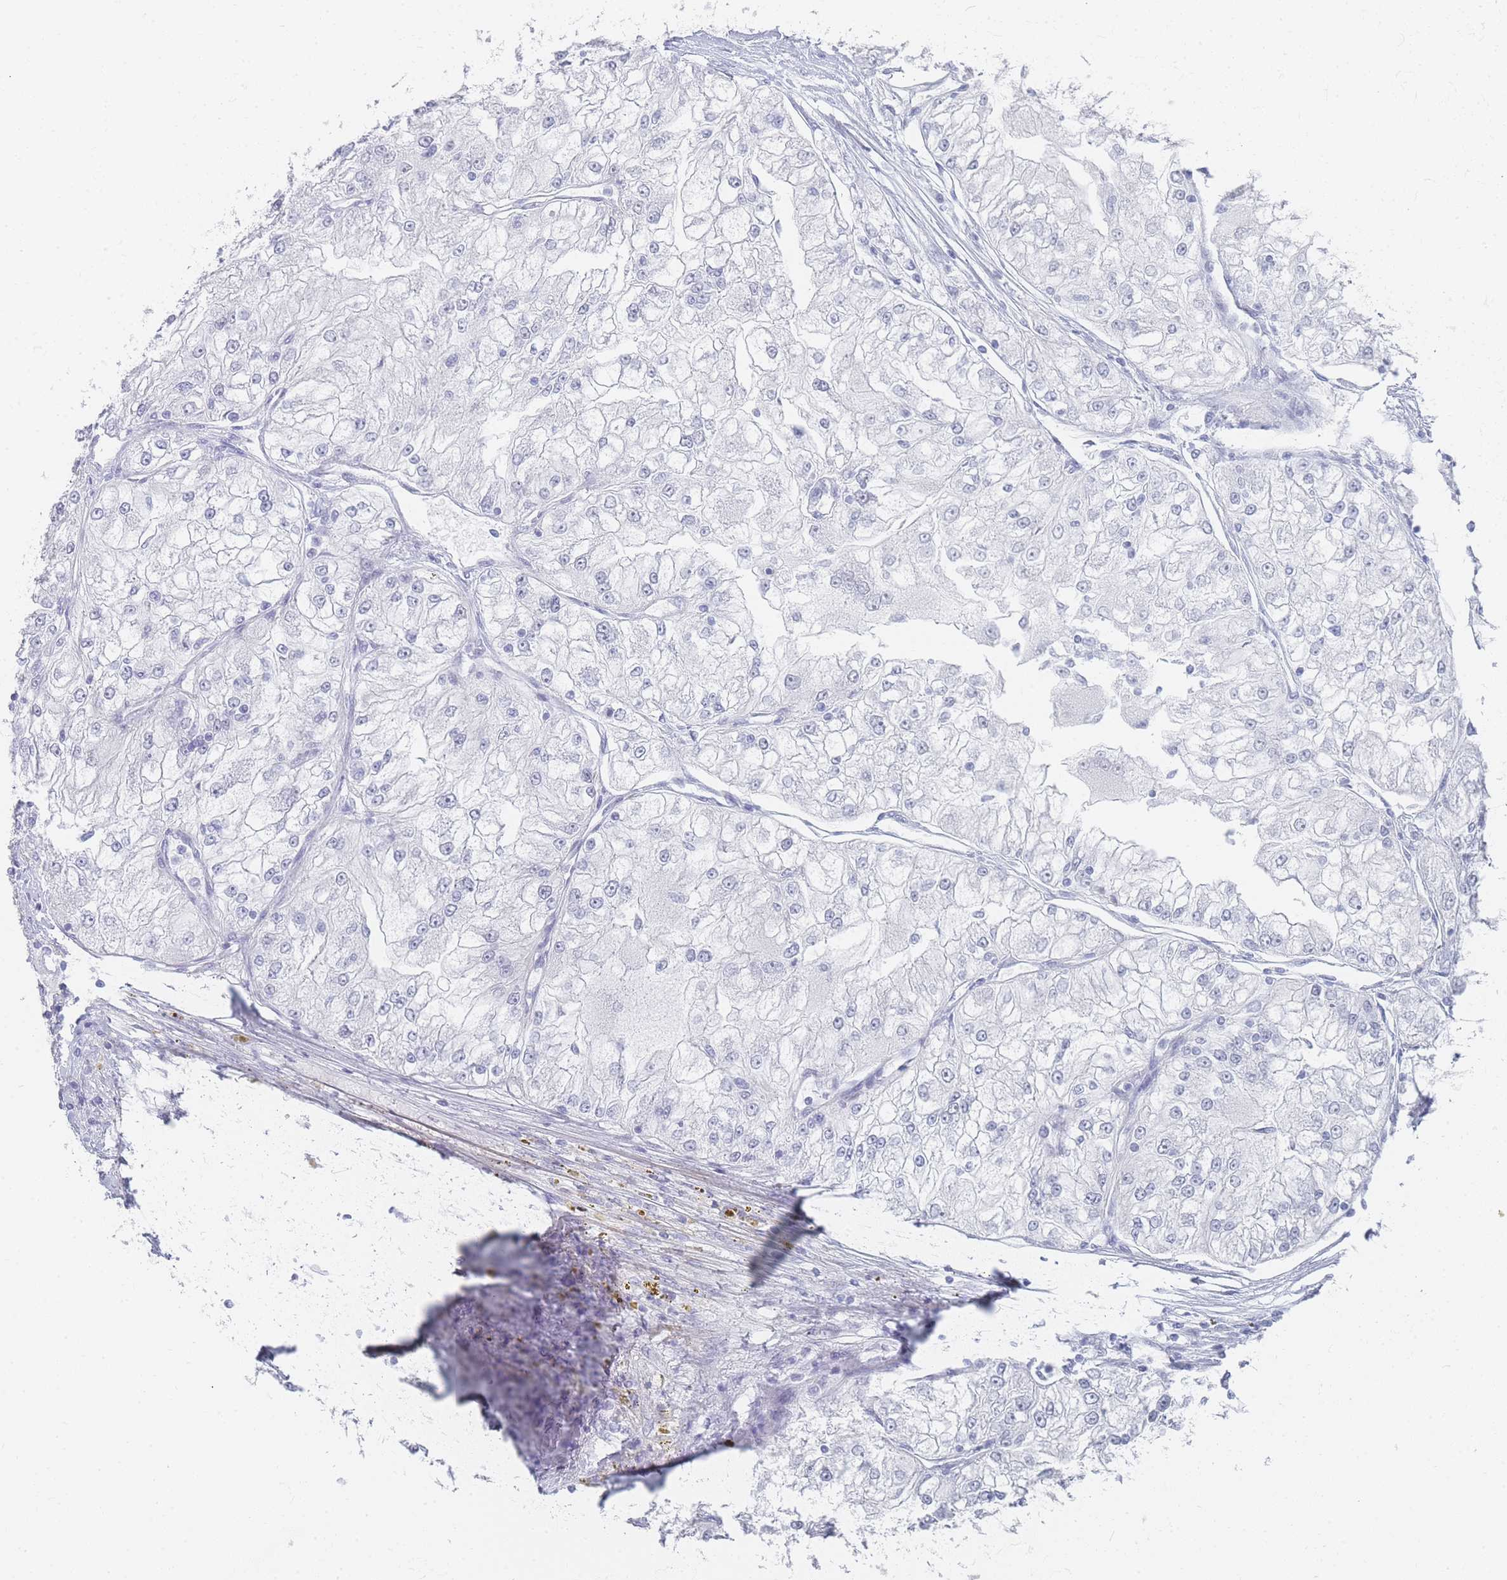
{"staining": {"intensity": "negative", "quantity": "none", "location": "none"}, "tissue": "renal cancer", "cell_type": "Tumor cells", "image_type": "cancer", "snomed": [{"axis": "morphology", "description": "Adenocarcinoma, NOS"}, {"axis": "topography", "description": "Kidney"}], "caption": "Immunohistochemical staining of human adenocarcinoma (renal) shows no significant staining in tumor cells.", "gene": "IMPG1", "patient": {"sex": "female", "age": 72}}